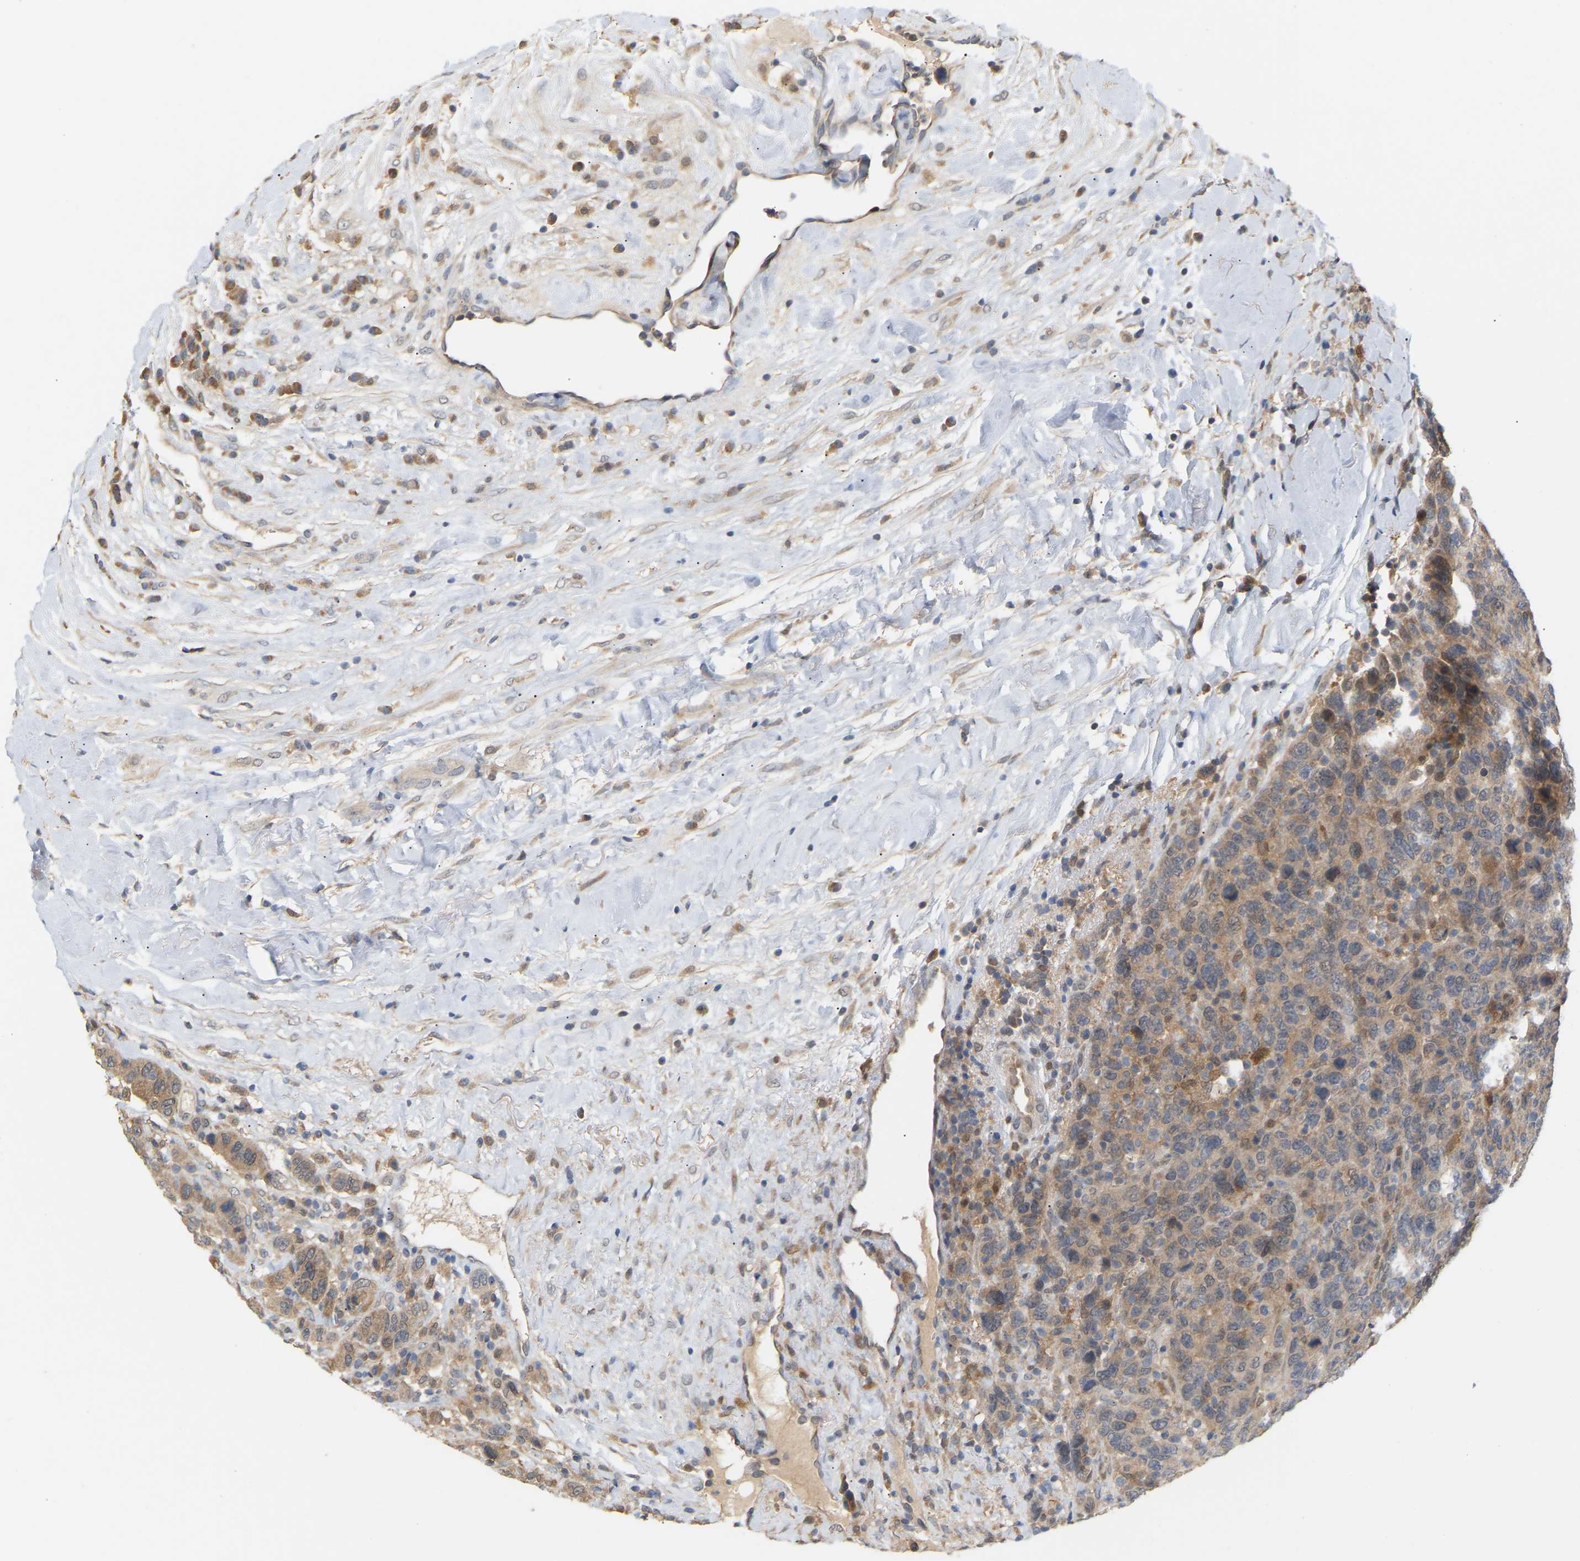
{"staining": {"intensity": "weak", "quantity": ">75%", "location": "cytoplasmic/membranous"}, "tissue": "breast cancer", "cell_type": "Tumor cells", "image_type": "cancer", "snomed": [{"axis": "morphology", "description": "Duct carcinoma"}, {"axis": "topography", "description": "Breast"}], "caption": "Breast intraductal carcinoma stained with a brown dye shows weak cytoplasmic/membranous positive staining in about >75% of tumor cells.", "gene": "TPMT", "patient": {"sex": "female", "age": 37}}